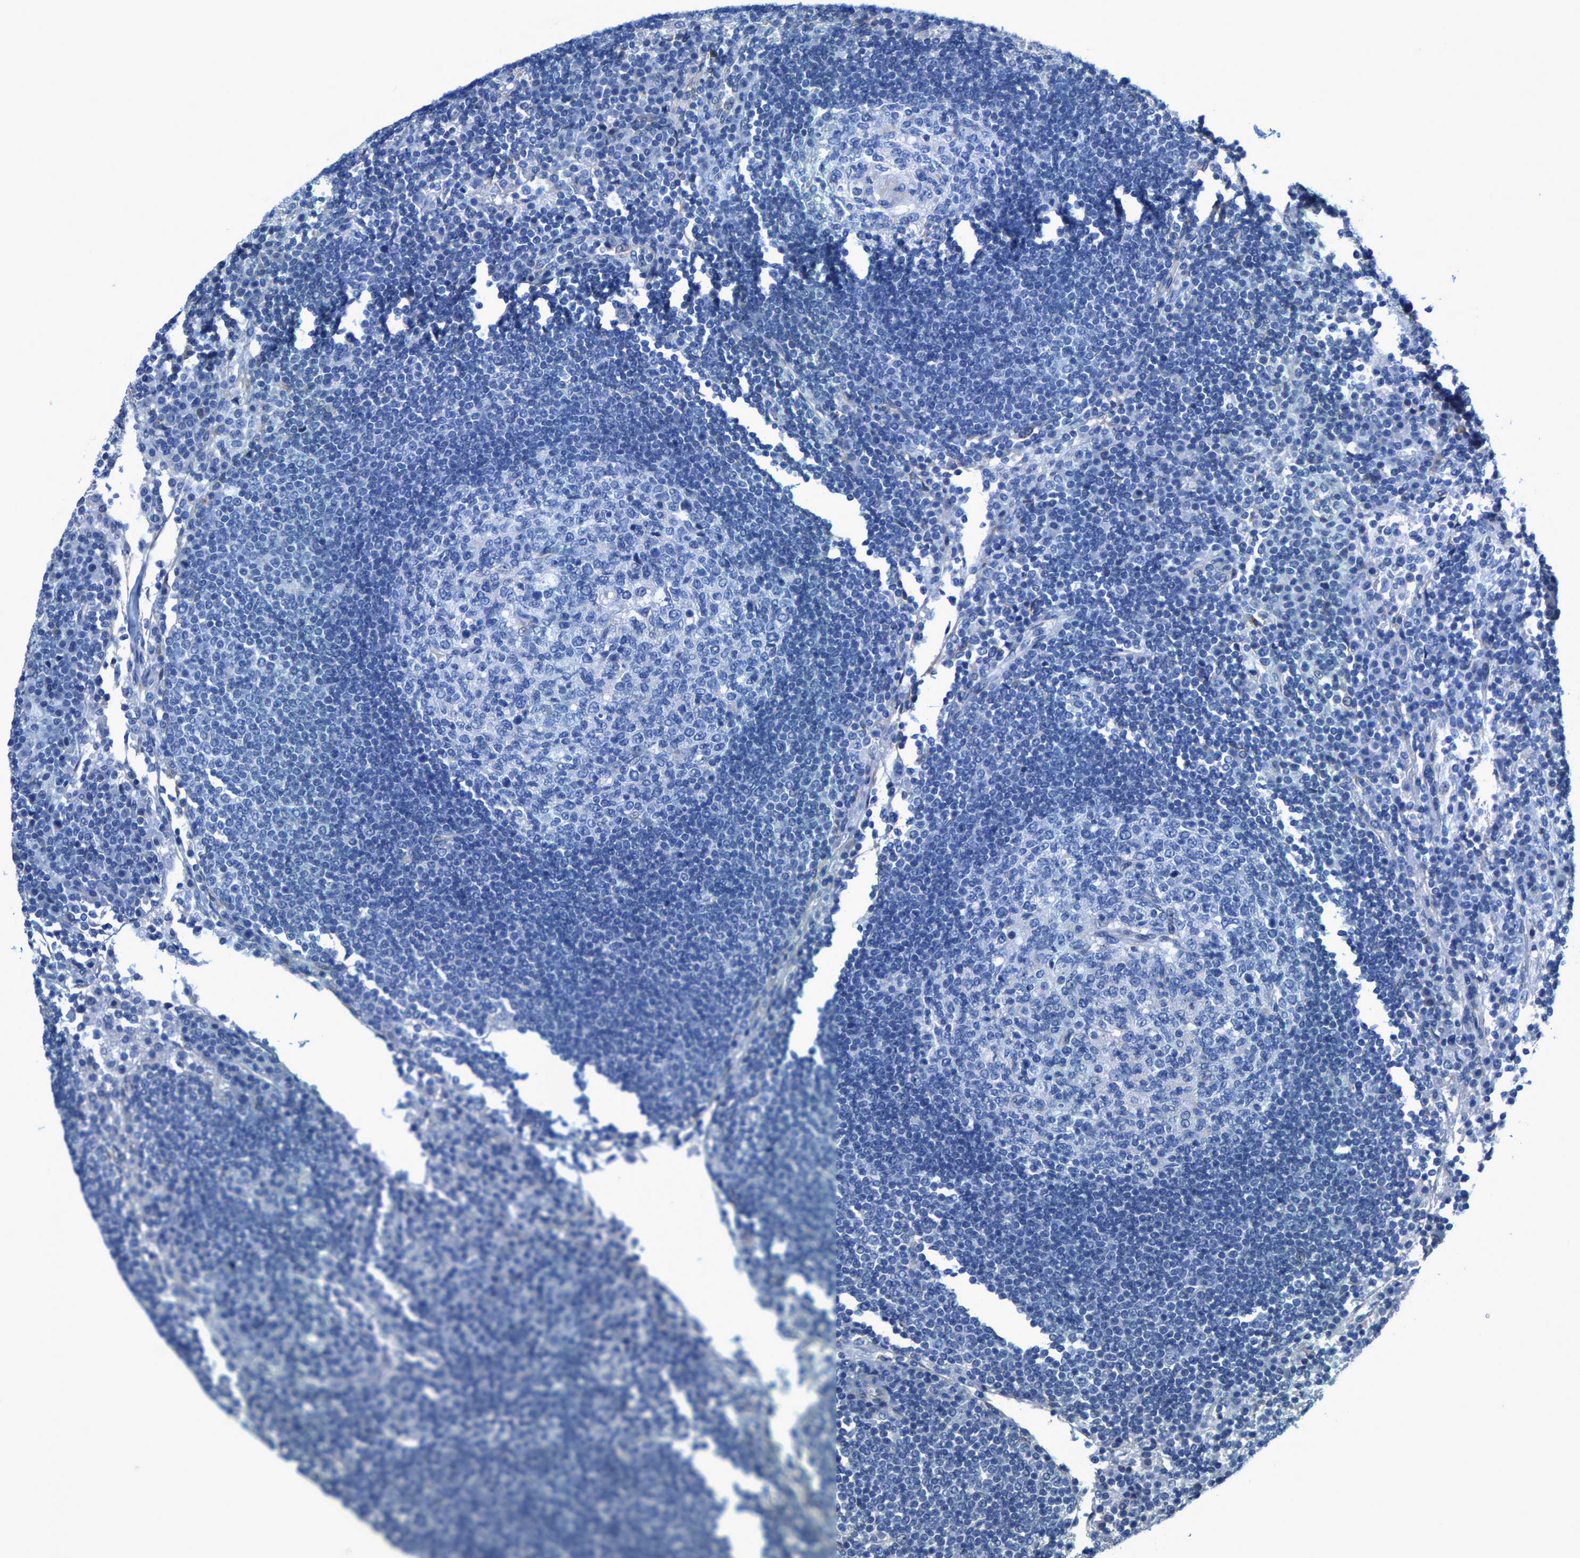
{"staining": {"intensity": "negative", "quantity": "none", "location": "none"}, "tissue": "lymph node", "cell_type": "Germinal center cells", "image_type": "normal", "snomed": [{"axis": "morphology", "description": "Normal tissue, NOS"}, {"axis": "topography", "description": "Lymph node"}], "caption": "DAB (3,3'-diaminobenzidine) immunohistochemical staining of unremarkable lymph node shows no significant positivity in germinal center cells.", "gene": "DSCAM", "patient": {"sex": "female", "age": 53}}